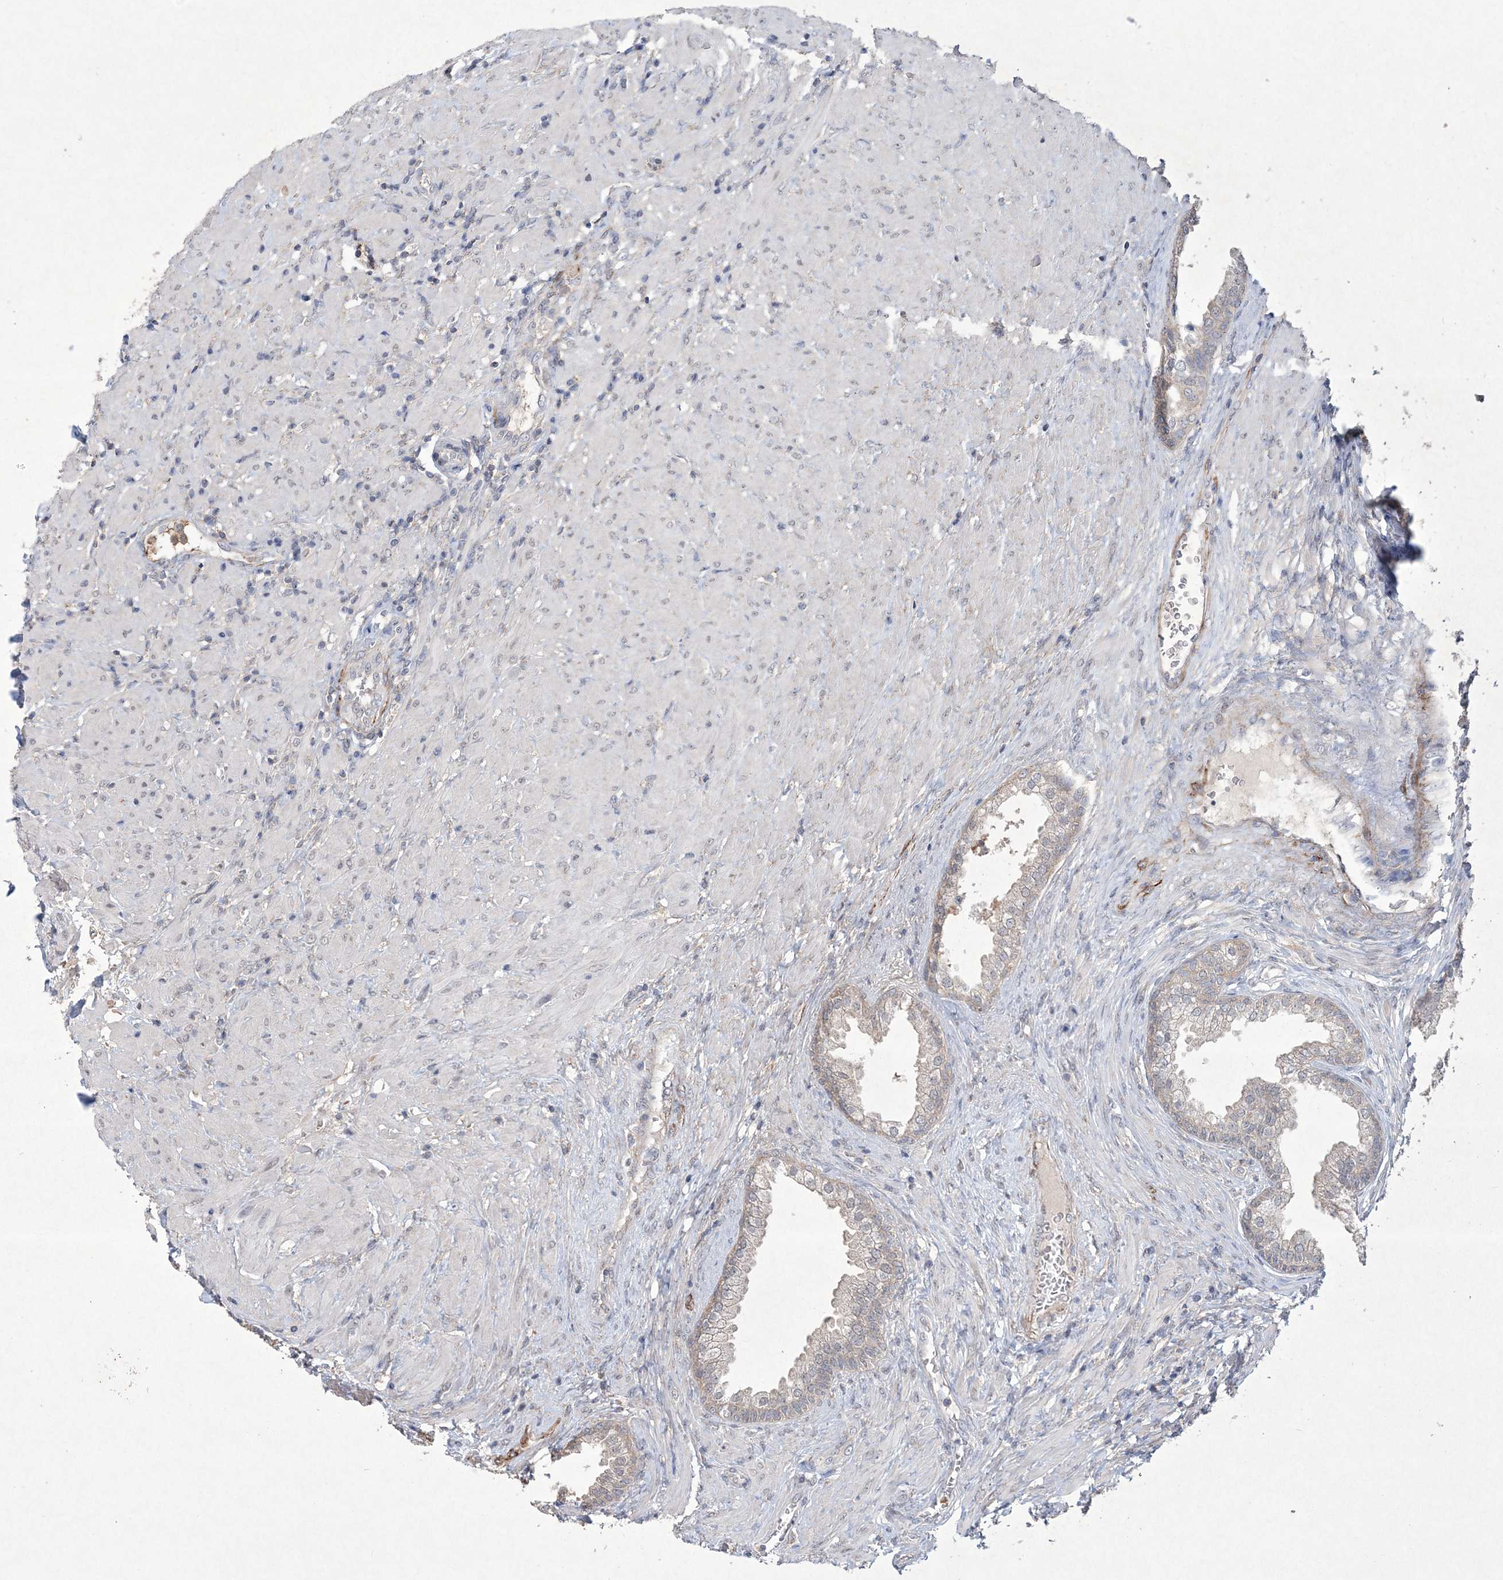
{"staining": {"intensity": "moderate", "quantity": "<25%", "location": "cytoplasmic/membranous"}, "tissue": "prostate", "cell_type": "Glandular cells", "image_type": "normal", "snomed": [{"axis": "morphology", "description": "Normal tissue, NOS"}, {"axis": "topography", "description": "Prostate"}], "caption": "Brown immunohistochemical staining in unremarkable prostate reveals moderate cytoplasmic/membranous positivity in approximately <25% of glandular cells.", "gene": "DPCD", "patient": {"sex": "male", "age": 76}}